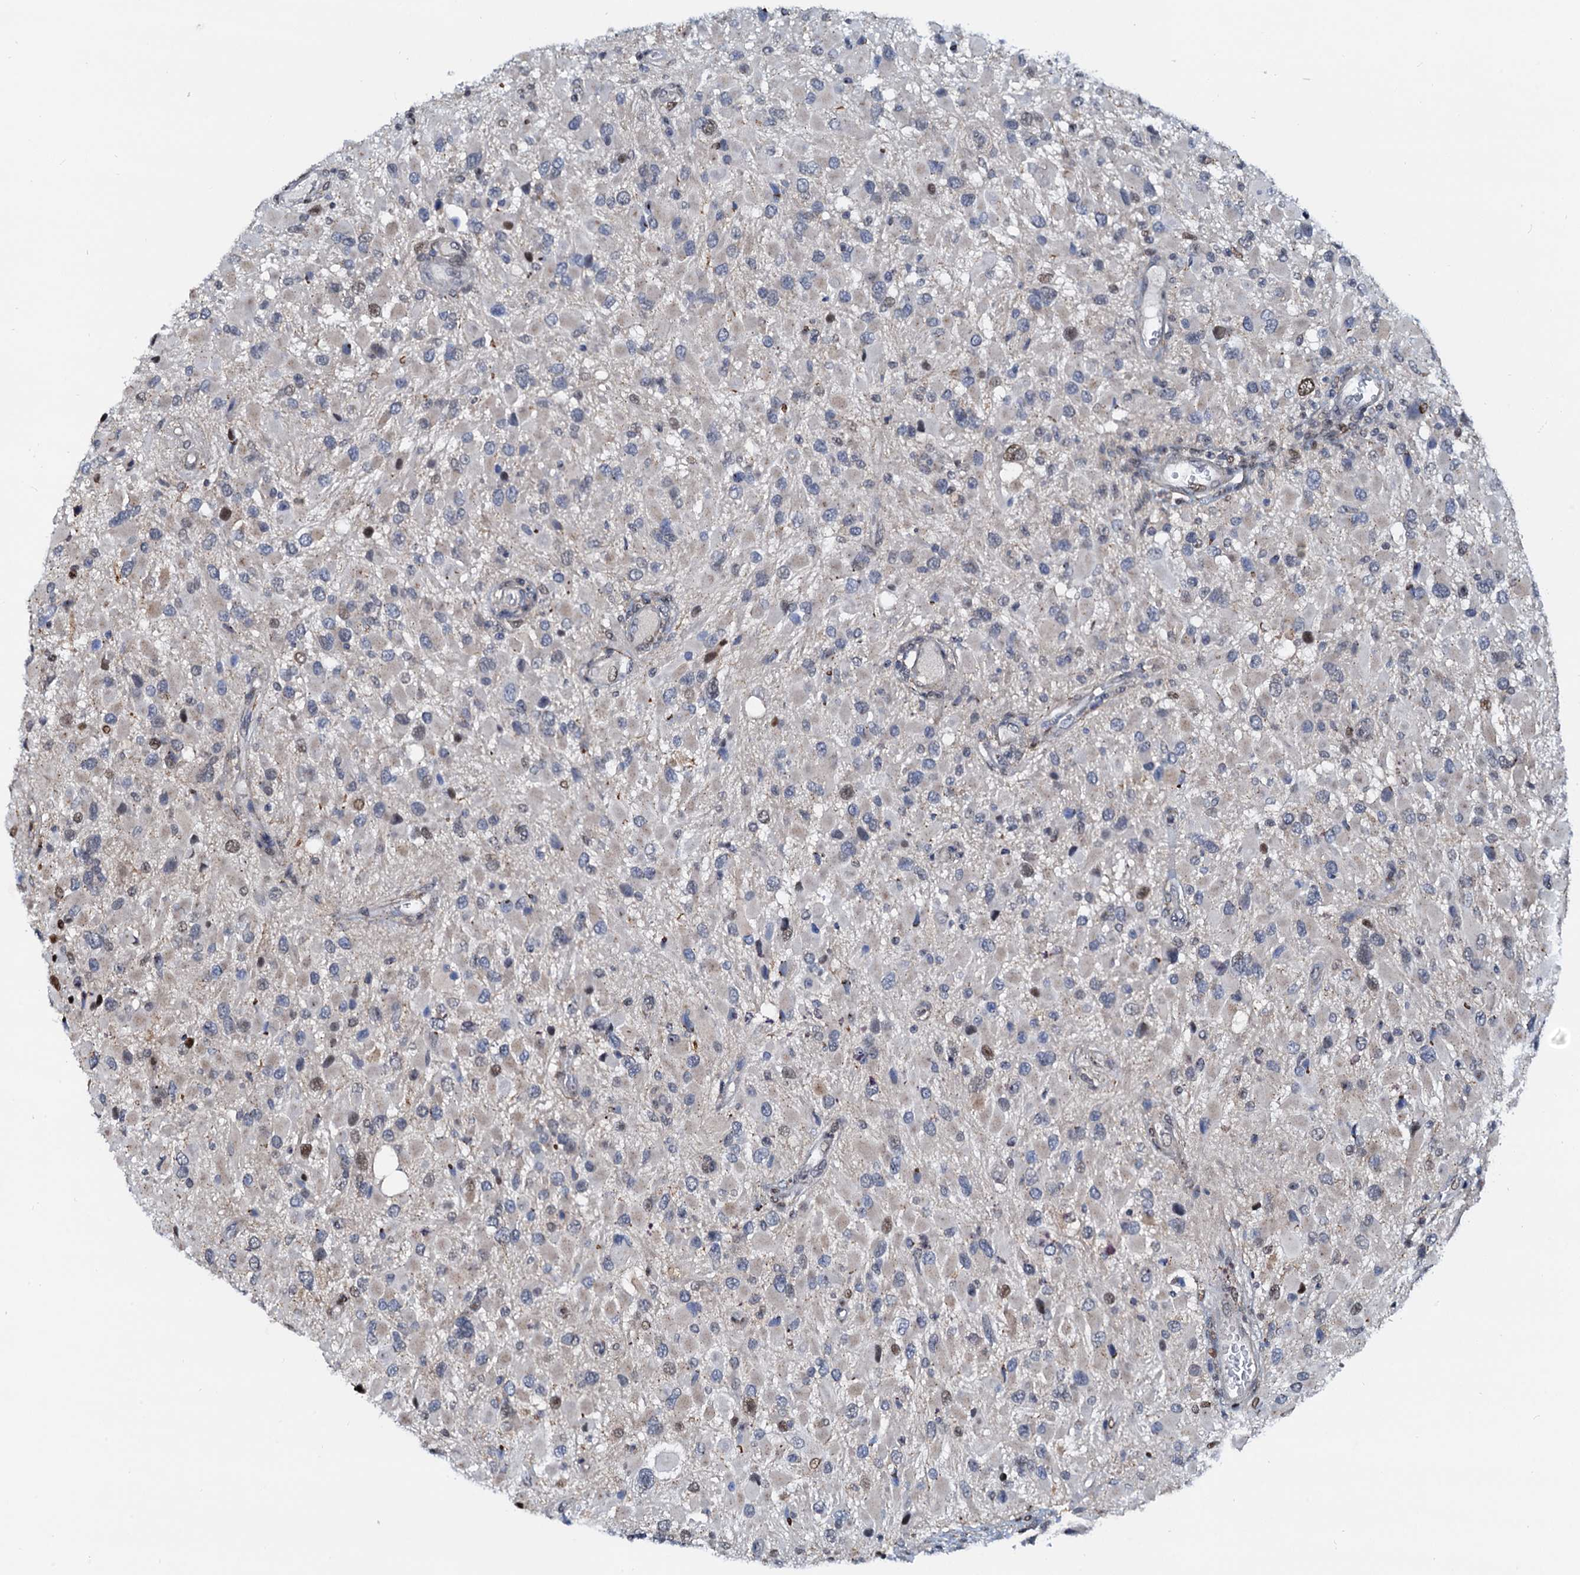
{"staining": {"intensity": "moderate", "quantity": "<25%", "location": "nuclear"}, "tissue": "glioma", "cell_type": "Tumor cells", "image_type": "cancer", "snomed": [{"axis": "morphology", "description": "Glioma, malignant, High grade"}, {"axis": "topography", "description": "Brain"}], "caption": "An image of high-grade glioma (malignant) stained for a protein reveals moderate nuclear brown staining in tumor cells.", "gene": "PTGES3", "patient": {"sex": "male", "age": 53}}